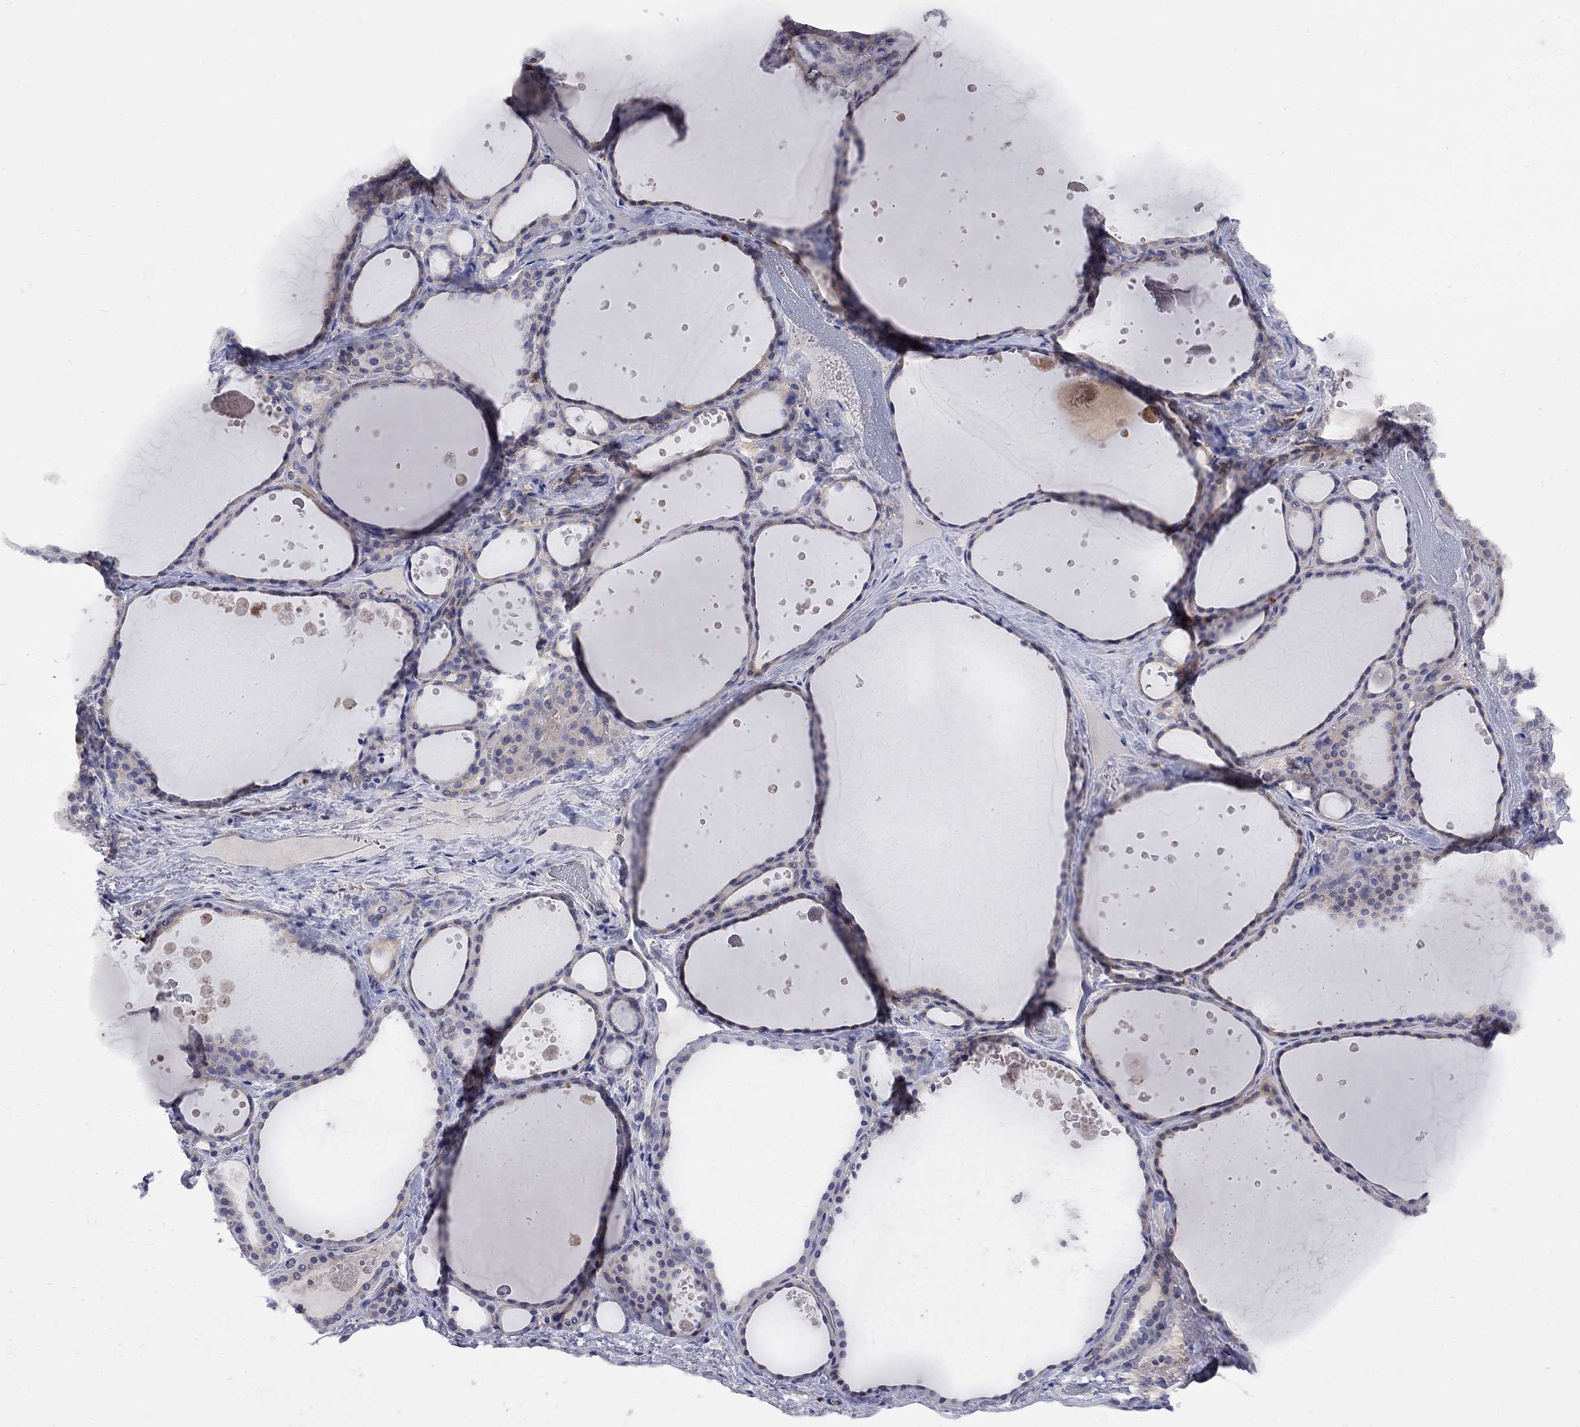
{"staining": {"intensity": "weak", "quantity": "25%-75%", "location": "cytoplasmic/membranous"}, "tissue": "thyroid gland", "cell_type": "Glandular cells", "image_type": "normal", "snomed": [{"axis": "morphology", "description": "Normal tissue, NOS"}, {"axis": "topography", "description": "Thyroid gland"}], "caption": "This is a histology image of immunohistochemistry staining of unremarkable thyroid gland, which shows weak staining in the cytoplasmic/membranous of glandular cells.", "gene": "MTHFR", "patient": {"sex": "male", "age": 63}}